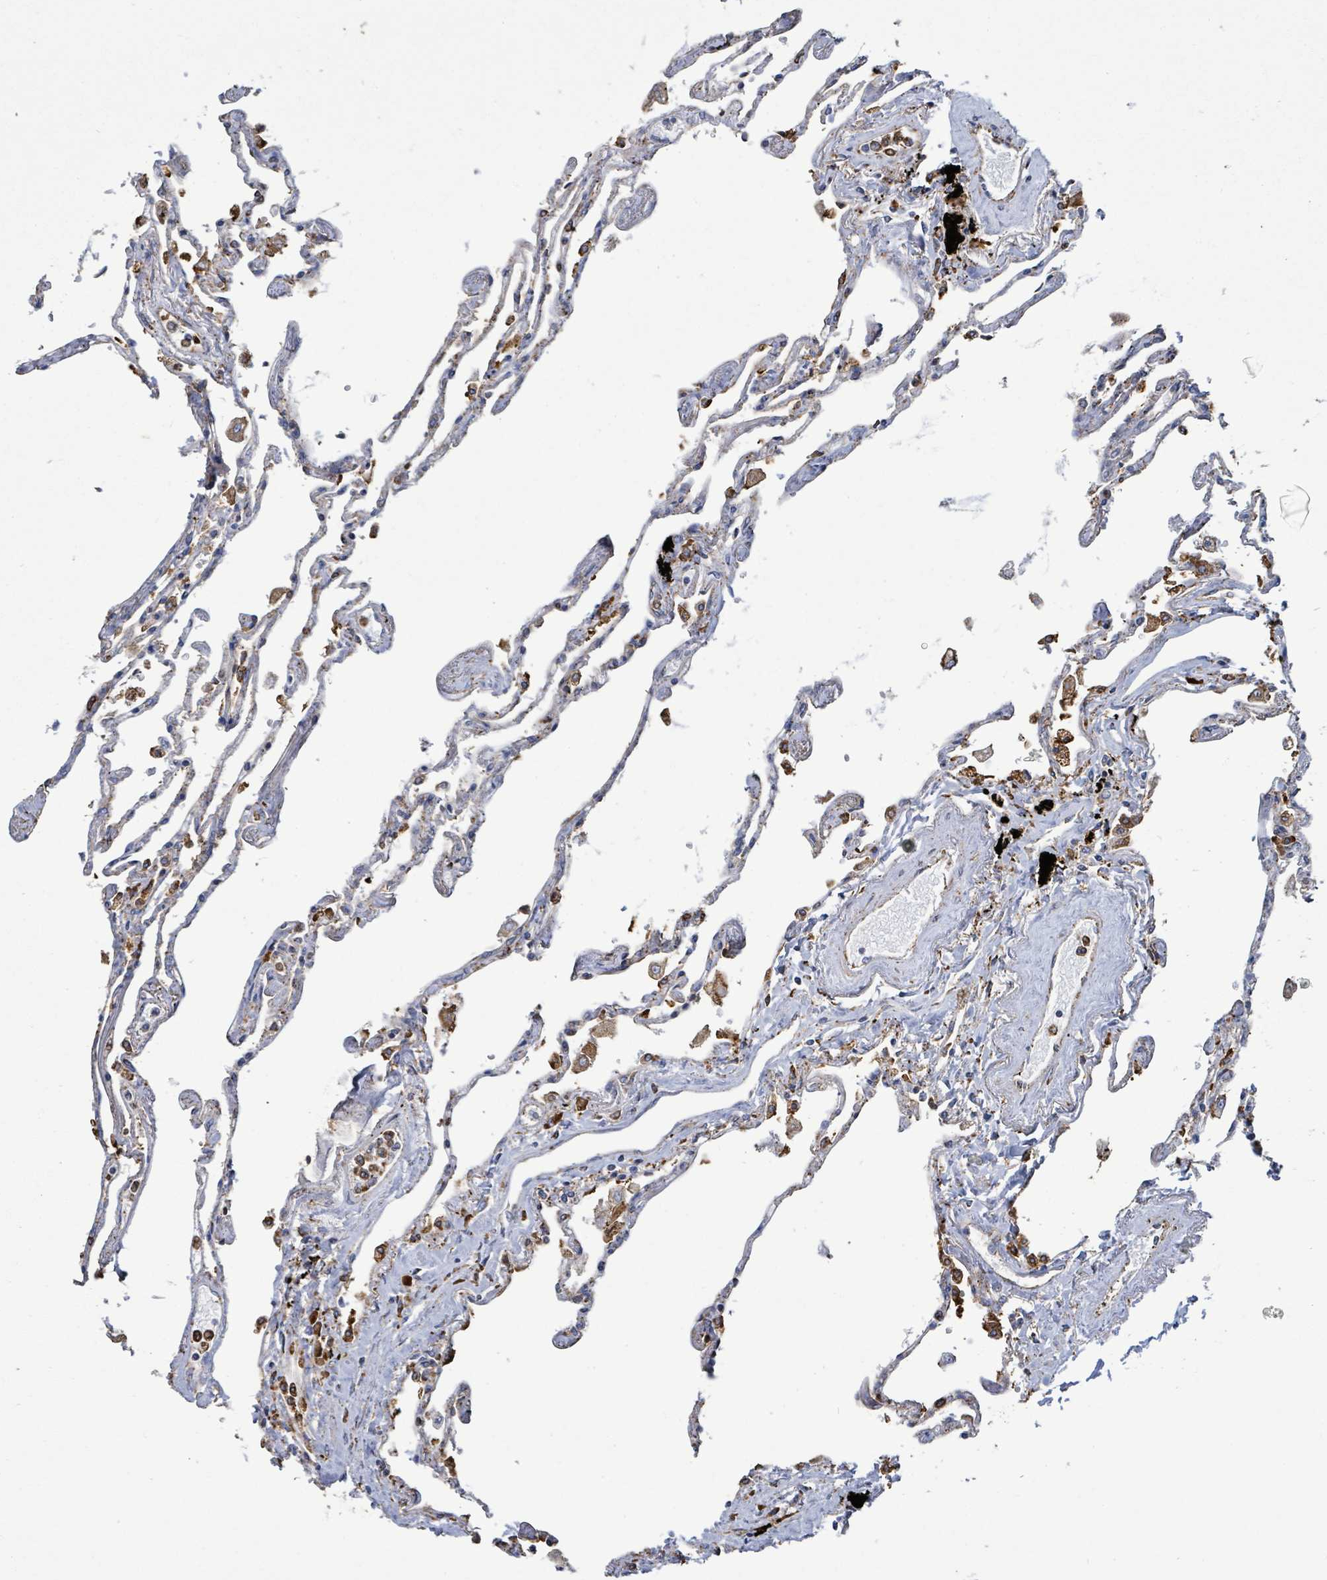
{"staining": {"intensity": "strong", "quantity": "<25%", "location": "cytoplasmic/membranous"}, "tissue": "lung", "cell_type": "Alveolar cells", "image_type": "normal", "snomed": [{"axis": "morphology", "description": "Normal tissue, NOS"}, {"axis": "topography", "description": "Lung"}], "caption": "About <25% of alveolar cells in normal human lung display strong cytoplasmic/membranous protein expression as visualized by brown immunohistochemical staining.", "gene": "RFPL4AL1", "patient": {"sex": "female", "age": 67}}